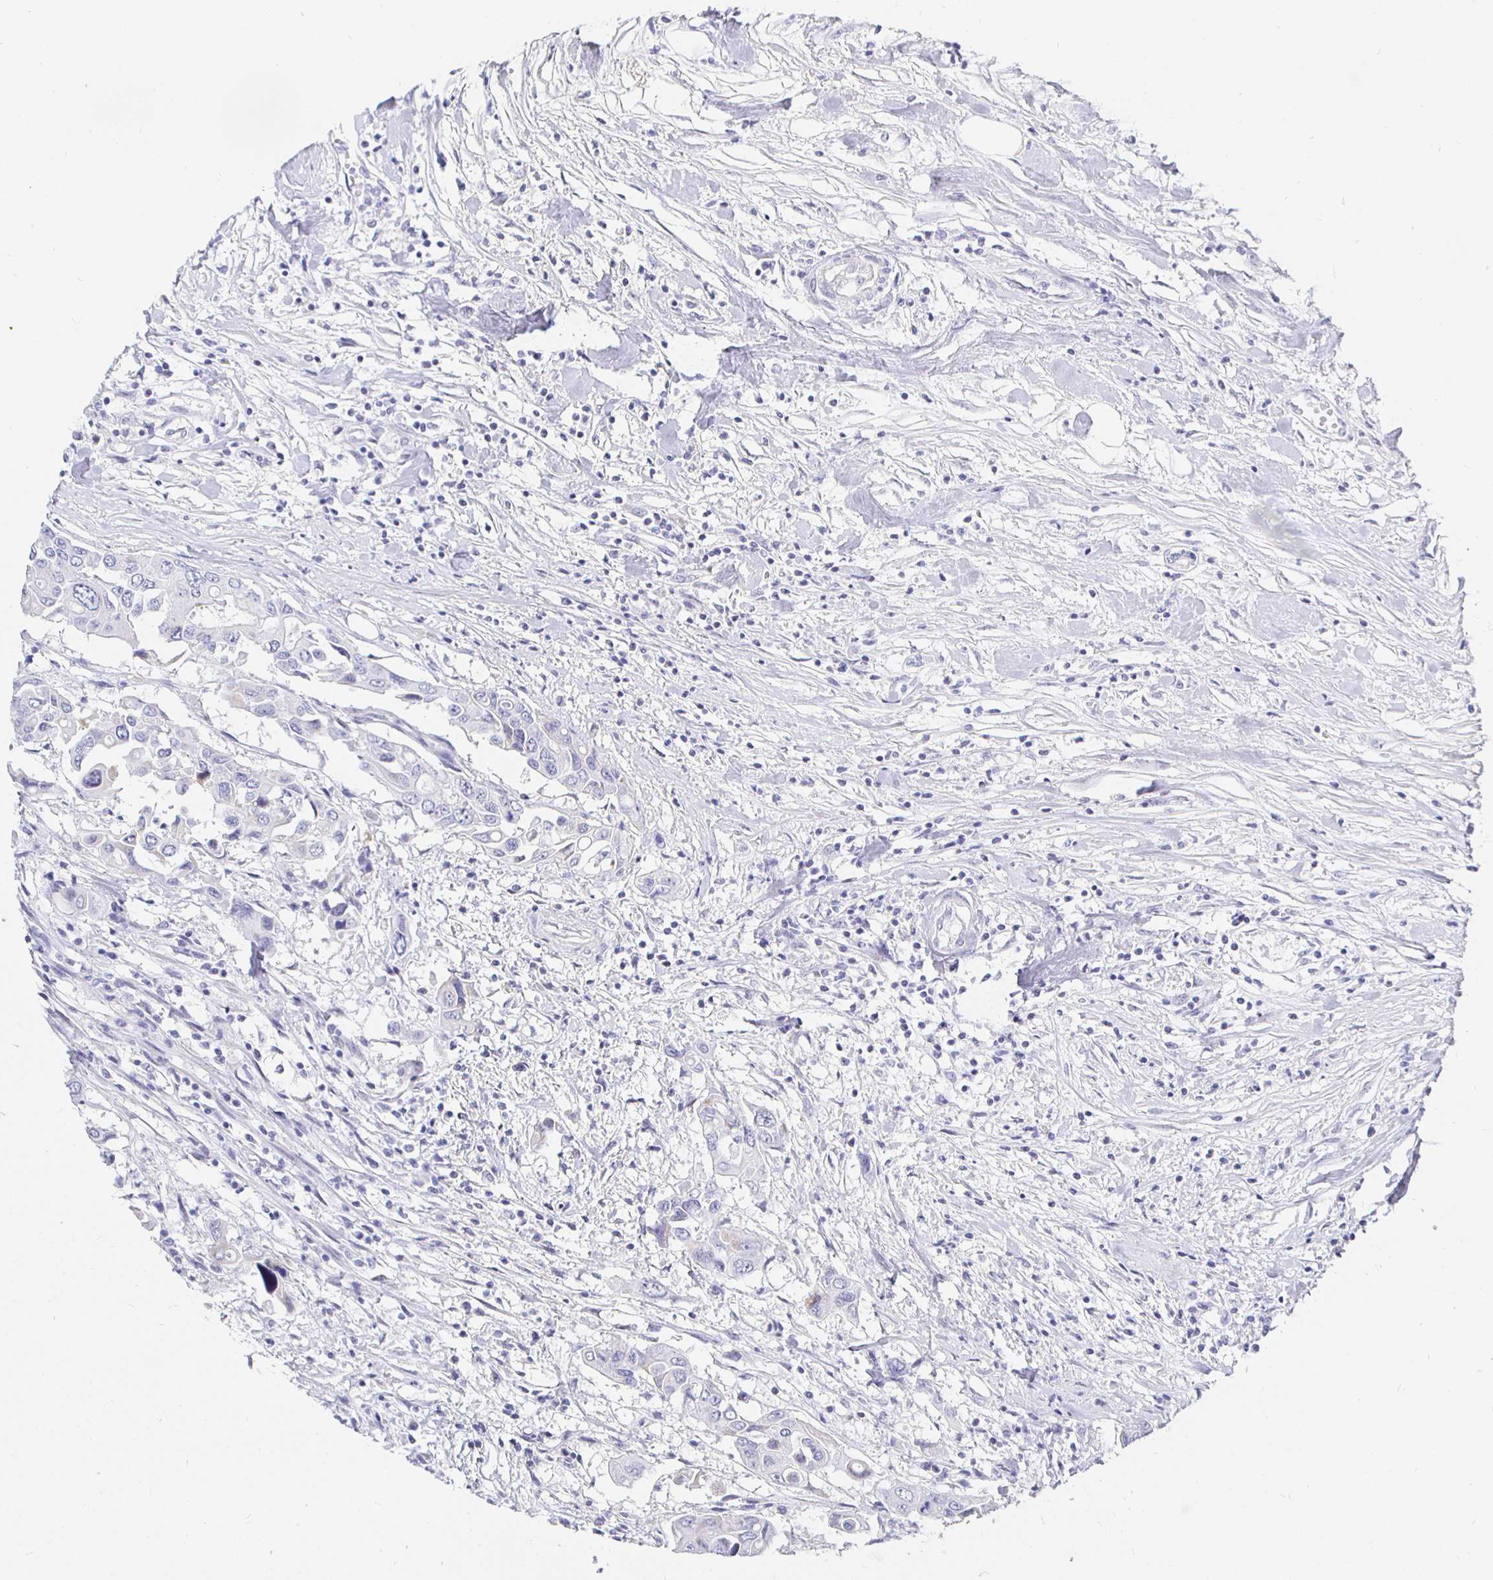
{"staining": {"intensity": "negative", "quantity": "none", "location": "none"}, "tissue": "colorectal cancer", "cell_type": "Tumor cells", "image_type": "cancer", "snomed": [{"axis": "morphology", "description": "Adenocarcinoma, NOS"}, {"axis": "topography", "description": "Colon"}], "caption": "Tumor cells are negative for protein expression in human colorectal cancer.", "gene": "CR2", "patient": {"sex": "male", "age": 77}}